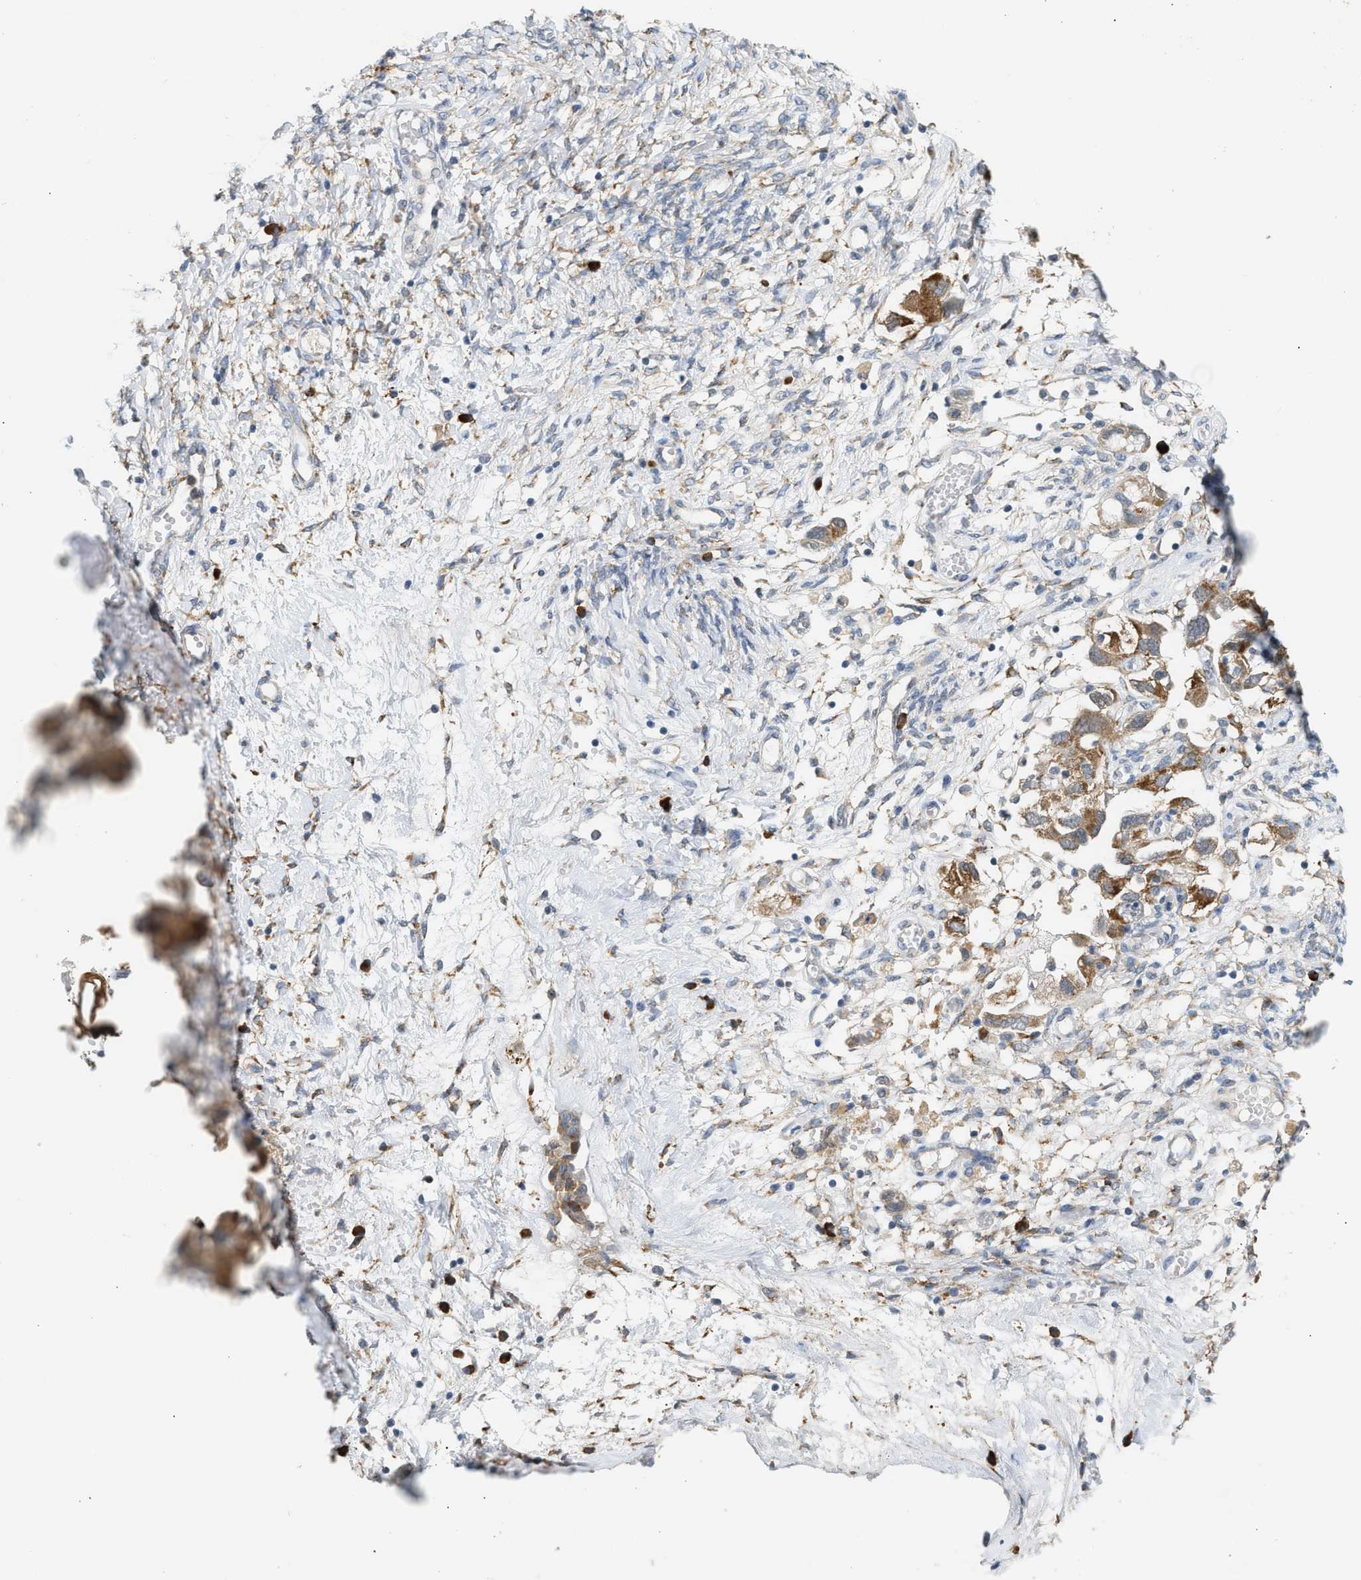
{"staining": {"intensity": "moderate", "quantity": ">75%", "location": "cytoplasmic/membranous"}, "tissue": "ovarian cancer", "cell_type": "Tumor cells", "image_type": "cancer", "snomed": [{"axis": "morphology", "description": "Carcinoma, NOS"}, {"axis": "morphology", "description": "Cystadenocarcinoma, serous, NOS"}, {"axis": "topography", "description": "Ovary"}], "caption": "Immunohistochemistry of ovarian carcinoma displays medium levels of moderate cytoplasmic/membranous expression in about >75% of tumor cells.", "gene": "KCNC2", "patient": {"sex": "female", "age": 69}}